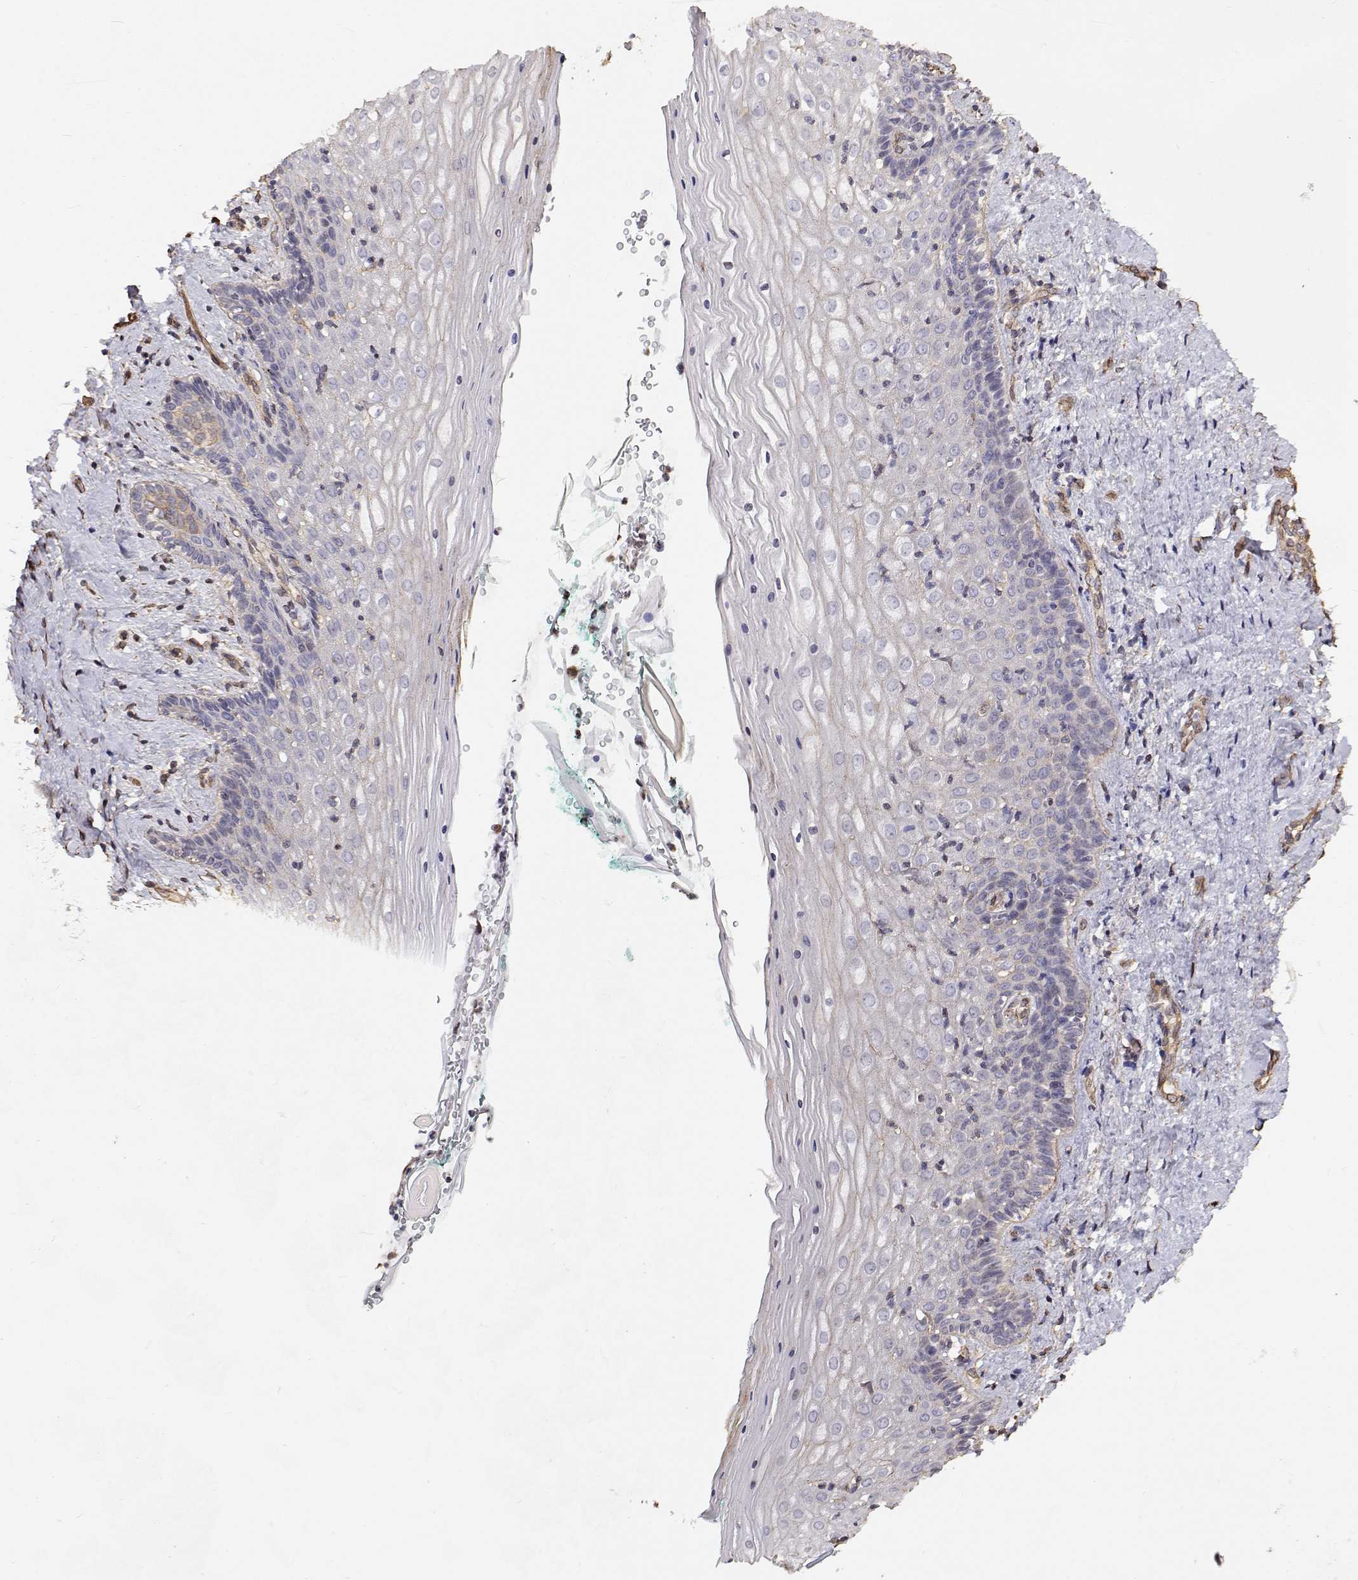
{"staining": {"intensity": "negative", "quantity": "none", "location": "none"}, "tissue": "vagina", "cell_type": "Squamous epithelial cells", "image_type": "normal", "snomed": [{"axis": "morphology", "description": "Normal tissue, NOS"}, {"axis": "topography", "description": "Vagina"}], "caption": "IHC photomicrograph of benign vagina stained for a protein (brown), which demonstrates no expression in squamous epithelial cells.", "gene": "GSDMA", "patient": {"sex": "female", "age": 45}}